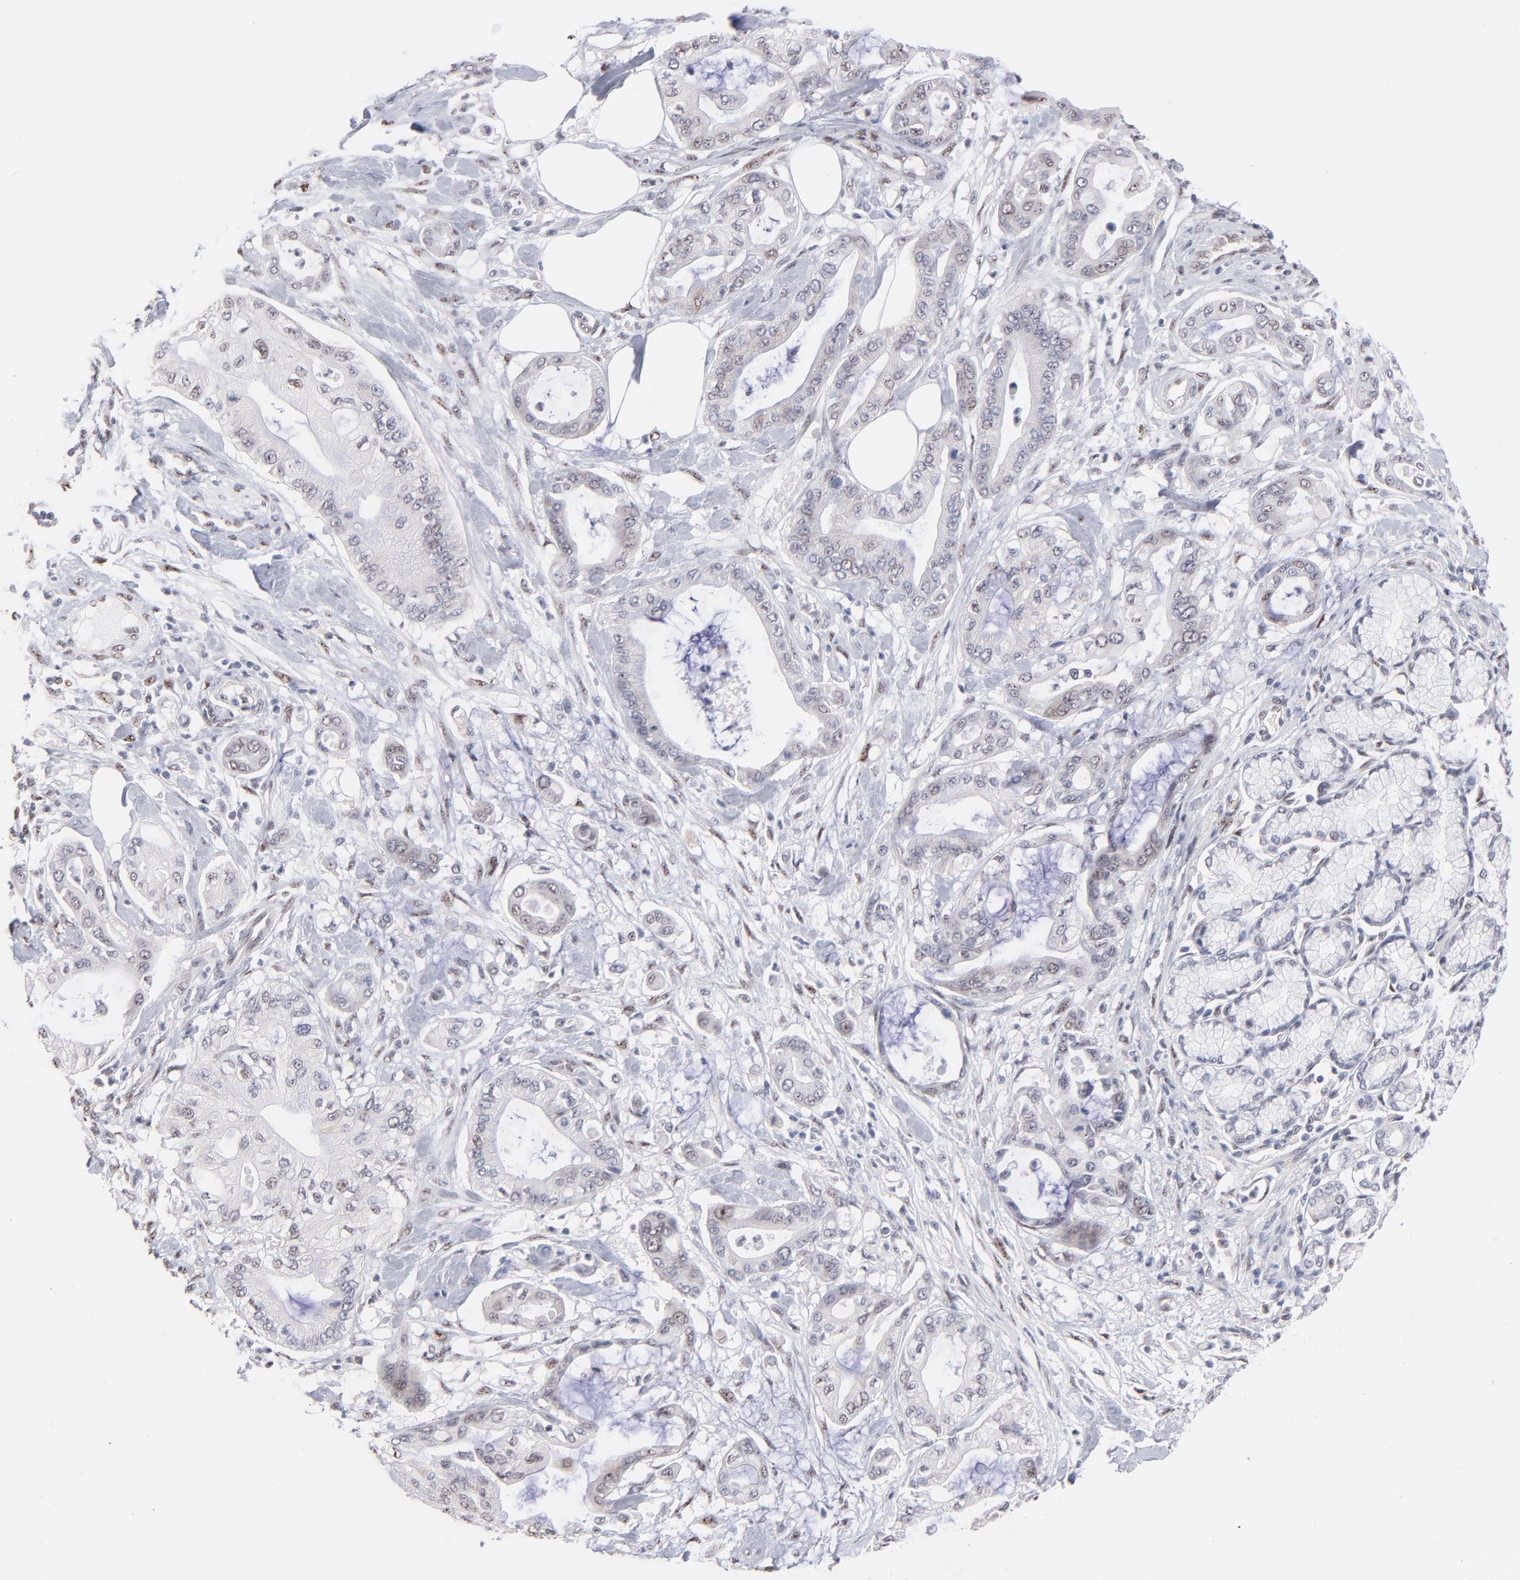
{"staining": {"intensity": "moderate", "quantity": "<25%", "location": "nuclear"}, "tissue": "pancreatic cancer", "cell_type": "Tumor cells", "image_type": "cancer", "snomed": [{"axis": "morphology", "description": "Adenocarcinoma, NOS"}, {"axis": "morphology", "description": "Adenocarcinoma, metastatic, NOS"}, {"axis": "topography", "description": "Lymph node"}, {"axis": "topography", "description": "Pancreas"}, {"axis": "topography", "description": "Duodenum"}], "caption": "IHC photomicrograph of neoplastic tissue: human adenocarcinoma (pancreatic) stained using immunohistochemistry (IHC) reveals low levels of moderate protein expression localized specifically in the nuclear of tumor cells, appearing as a nuclear brown color.", "gene": "STAT3", "patient": {"sex": "female", "age": 64}}